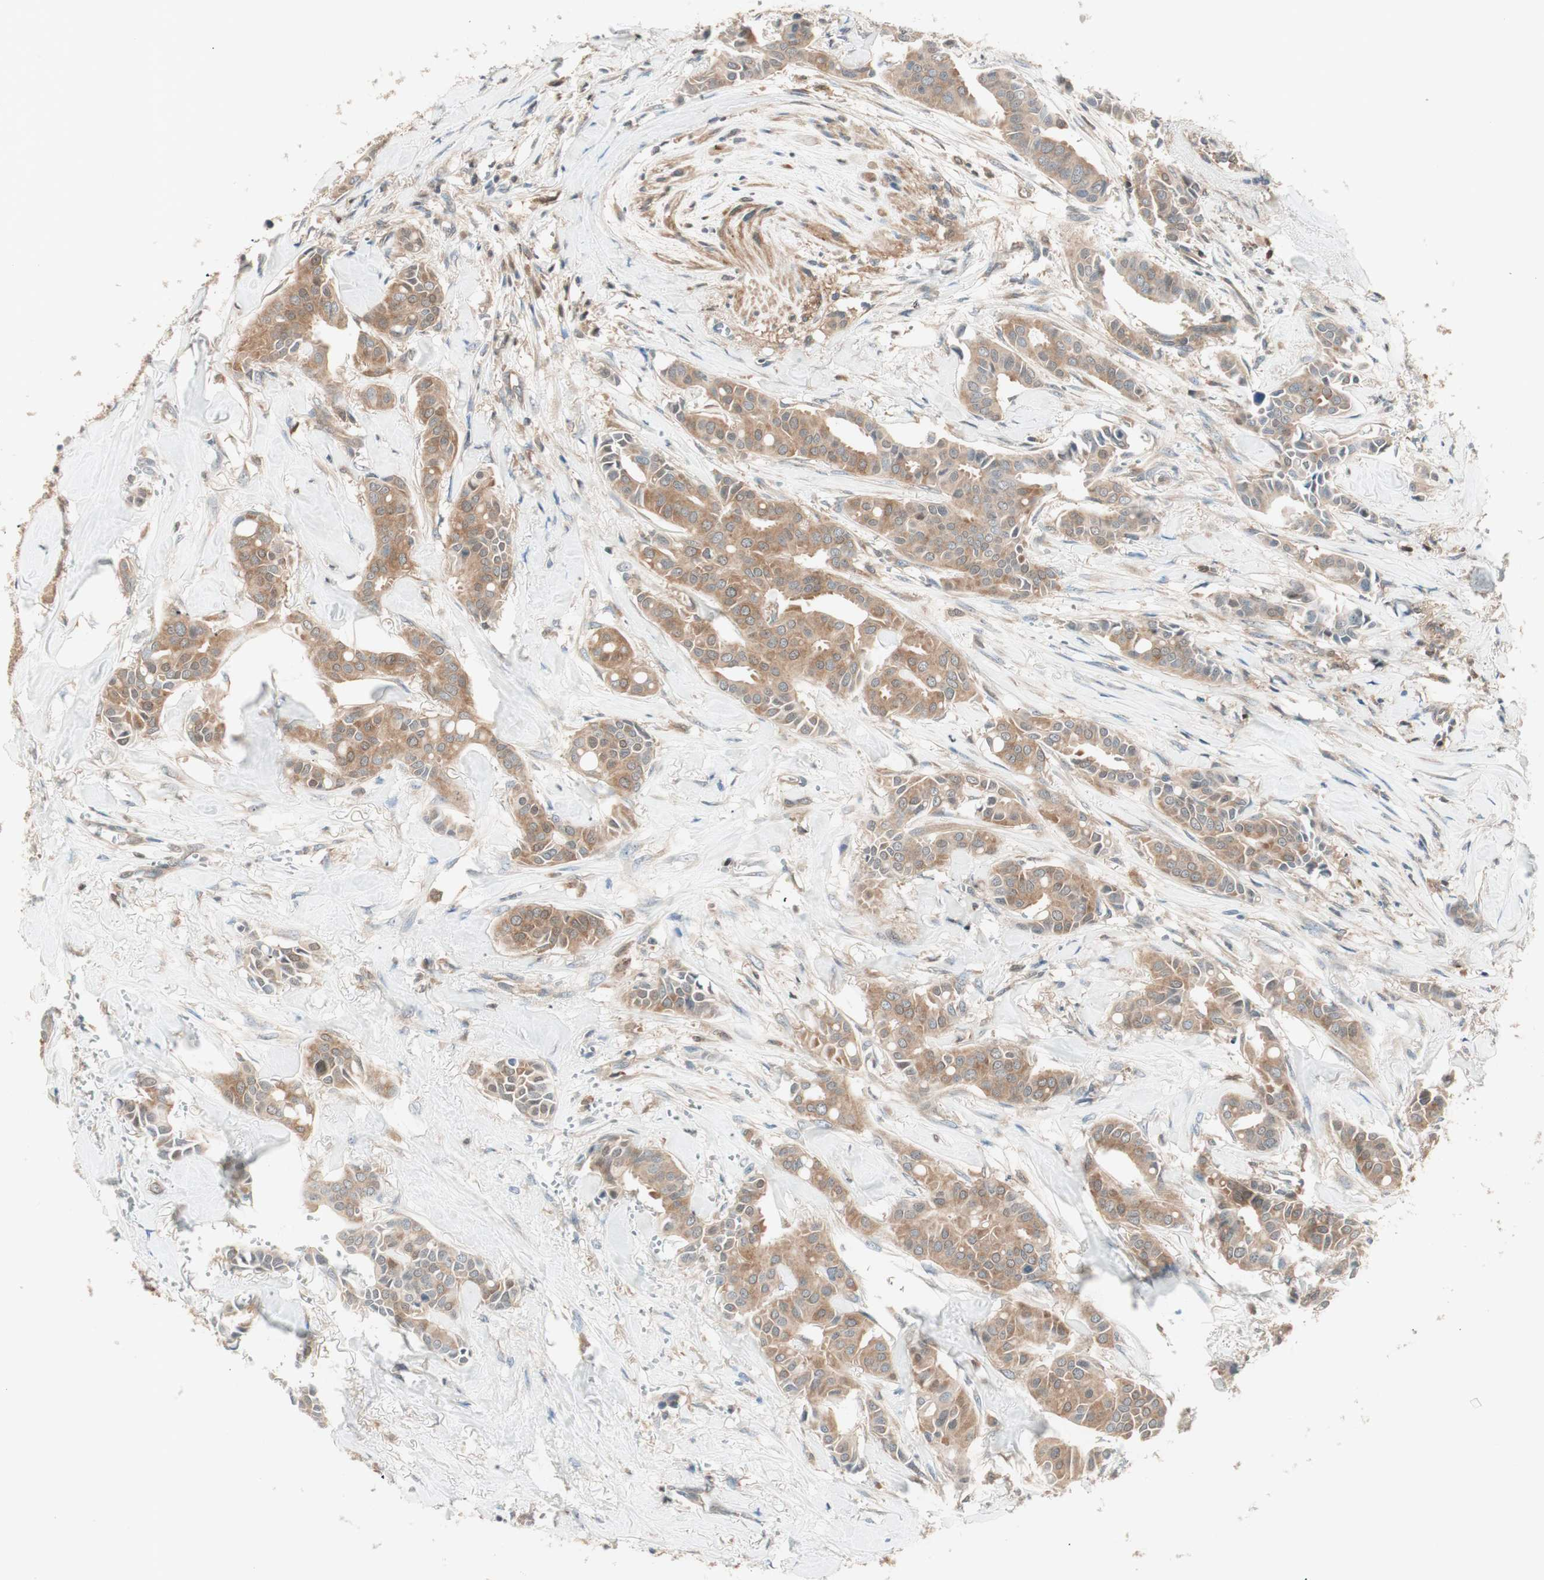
{"staining": {"intensity": "moderate", "quantity": ">75%", "location": "cytoplasmic/membranous"}, "tissue": "head and neck cancer", "cell_type": "Tumor cells", "image_type": "cancer", "snomed": [{"axis": "morphology", "description": "Adenocarcinoma, NOS"}, {"axis": "topography", "description": "Salivary gland"}, {"axis": "topography", "description": "Head-Neck"}], "caption": "An image of human head and neck cancer stained for a protein shows moderate cytoplasmic/membranous brown staining in tumor cells. Immunohistochemistry (ihc) stains the protein of interest in brown and the nuclei are stained blue.", "gene": "GALT", "patient": {"sex": "female", "age": 59}}